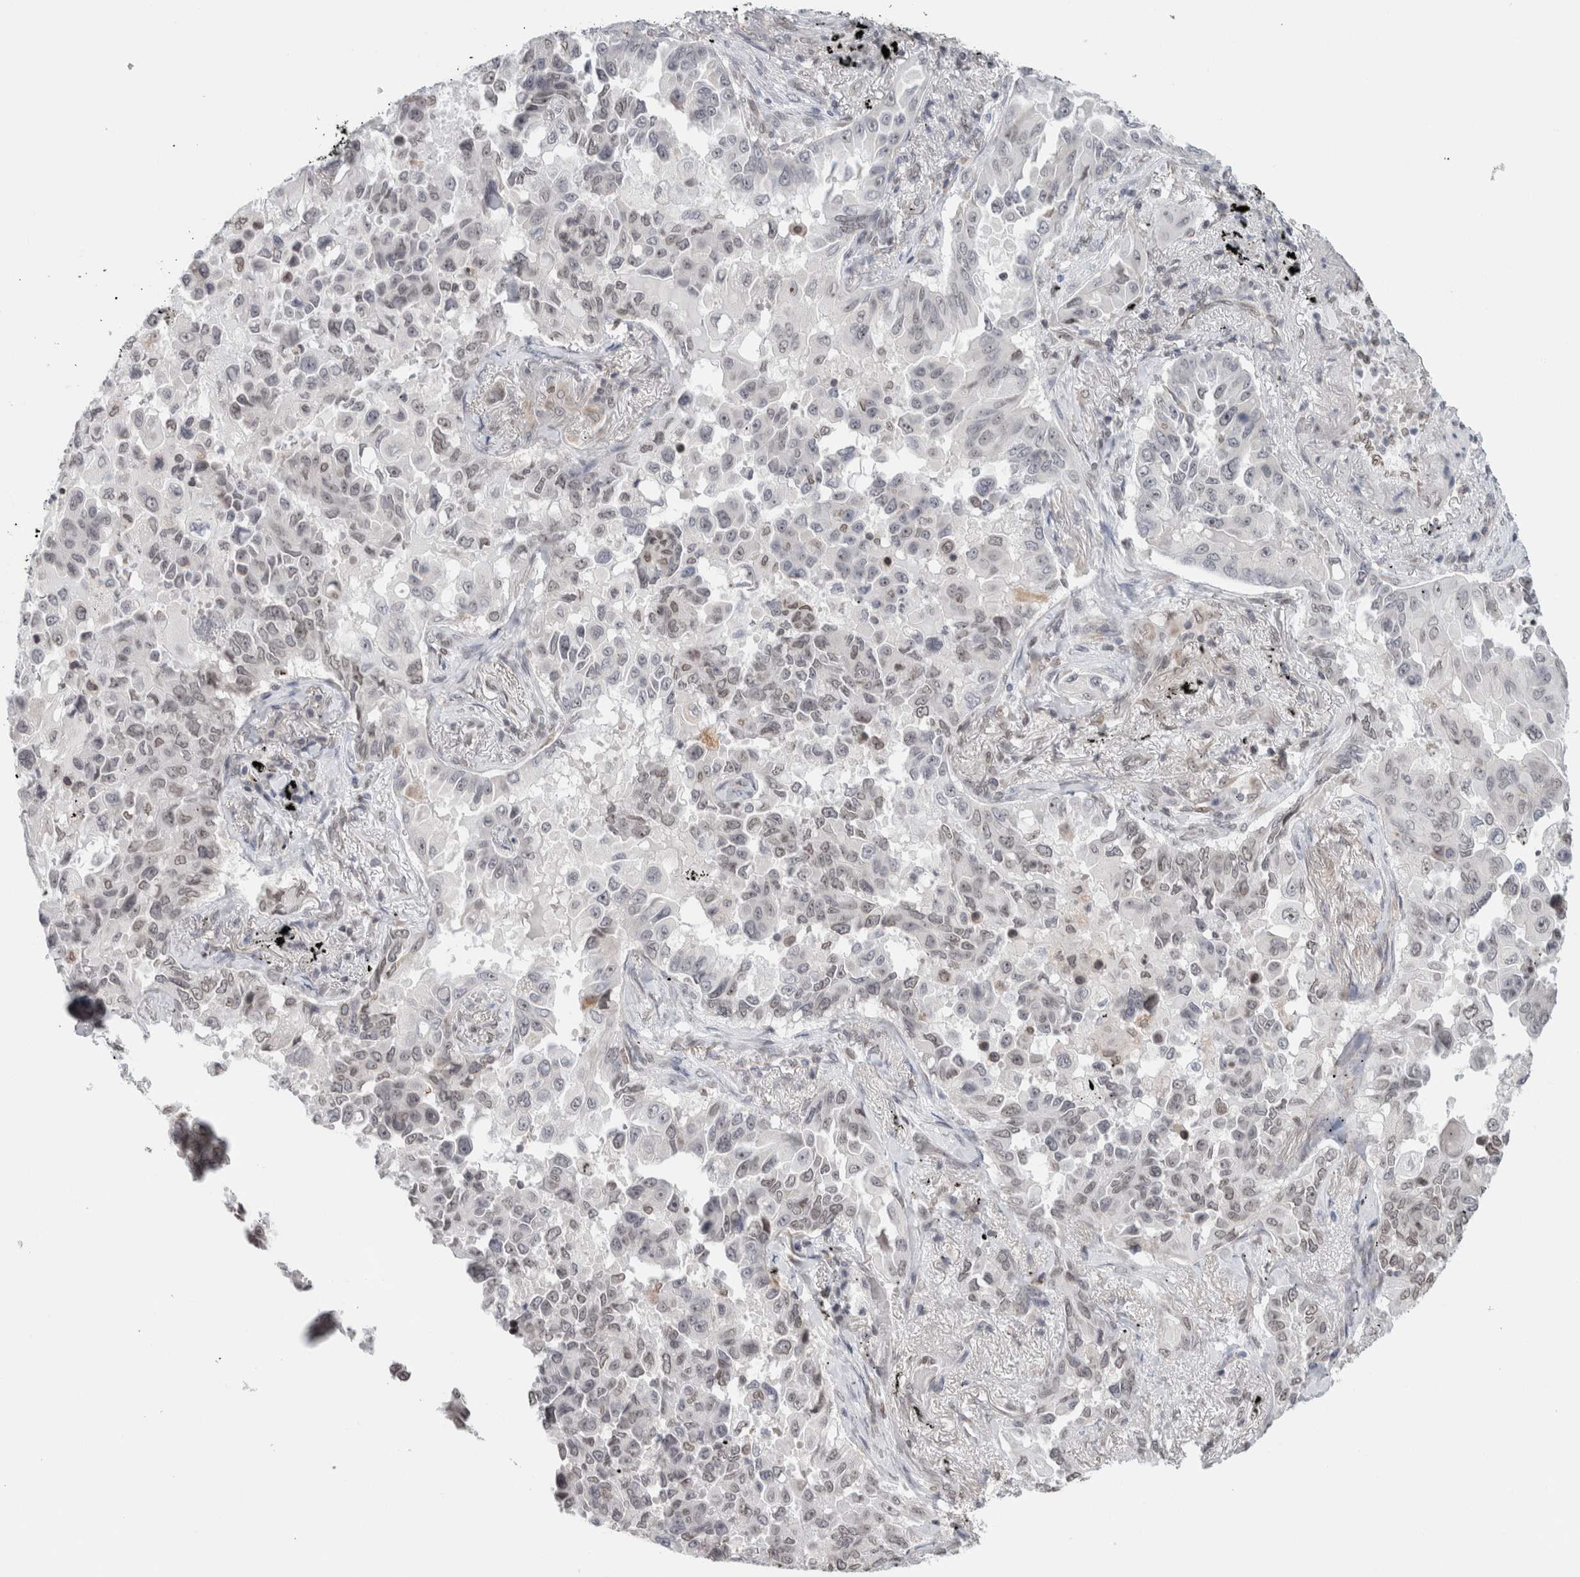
{"staining": {"intensity": "weak", "quantity": "<25%", "location": "nuclear"}, "tissue": "lung cancer", "cell_type": "Tumor cells", "image_type": "cancer", "snomed": [{"axis": "morphology", "description": "Adenocarcinoma, NOS"}, {"axis": "topography", "description": "Lung"}], "caption": "Immunohistochemistry (IHC) of human lung cancer (adenocarcinoma) exhibits no staining in tumor cells.", "gene": "RBMX2", "patient": {"sex": "female", "age": 67}}